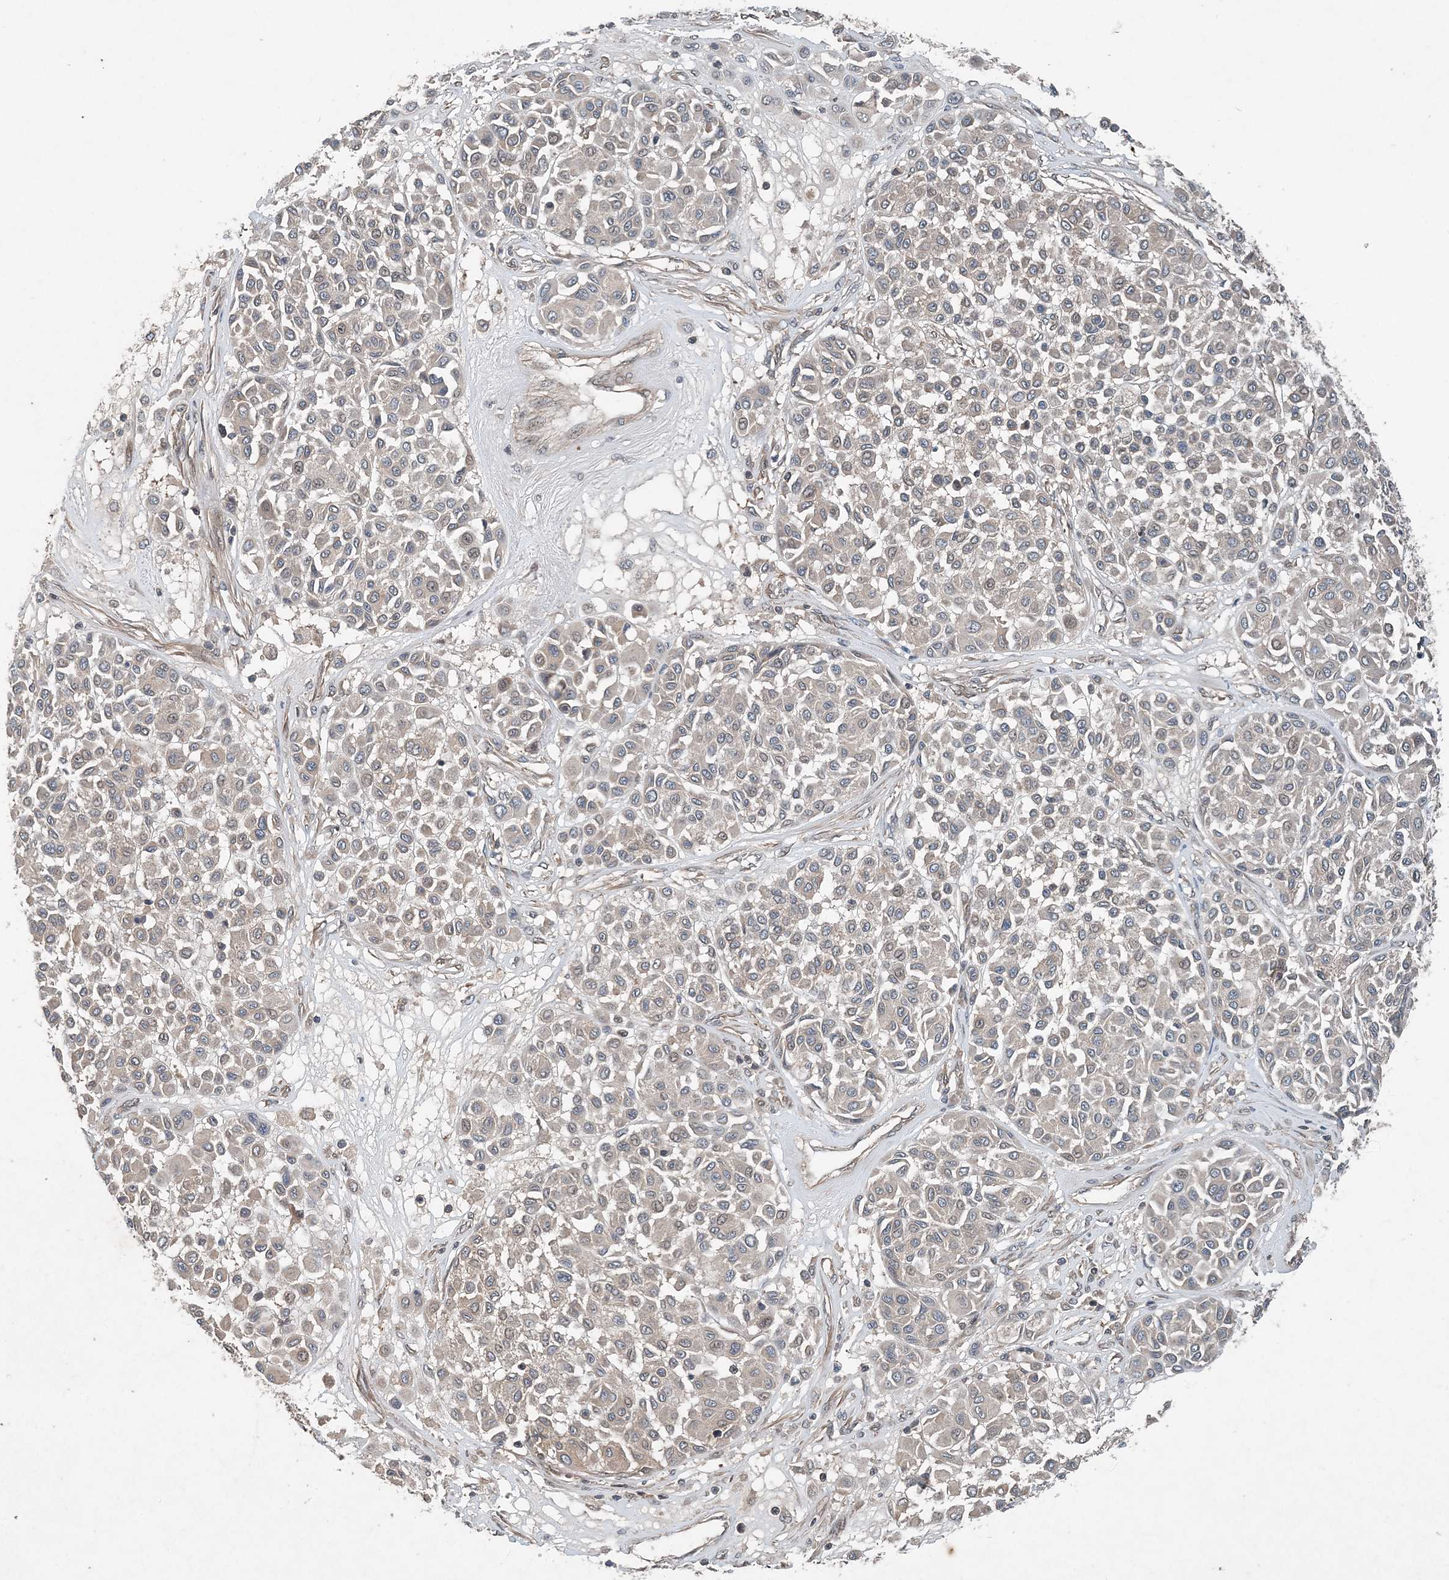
{"staining": {"intensity": "negative", "quantity": "none", "location": "none"}, "tissue": "melanoma", "cell_type": "Tumor cells", "image_type": "cancer", "snomed": [{"axis": "morphology", "description": "Malignant melanoma, Metastatic site"}, {"axis": "topography", "description": "Soft tissue"}], "caption": "Immunohistochemistry (IHC) histopathology image of neoplastic tissue: human malignant melanoma (metastatic site) stained with DAB (3,3'-diaminobenzidine) demonstrates no significant protein staining in tumor cells.", "gene": "SMPD3", "patient": {"sex": "male", "age": 41}}